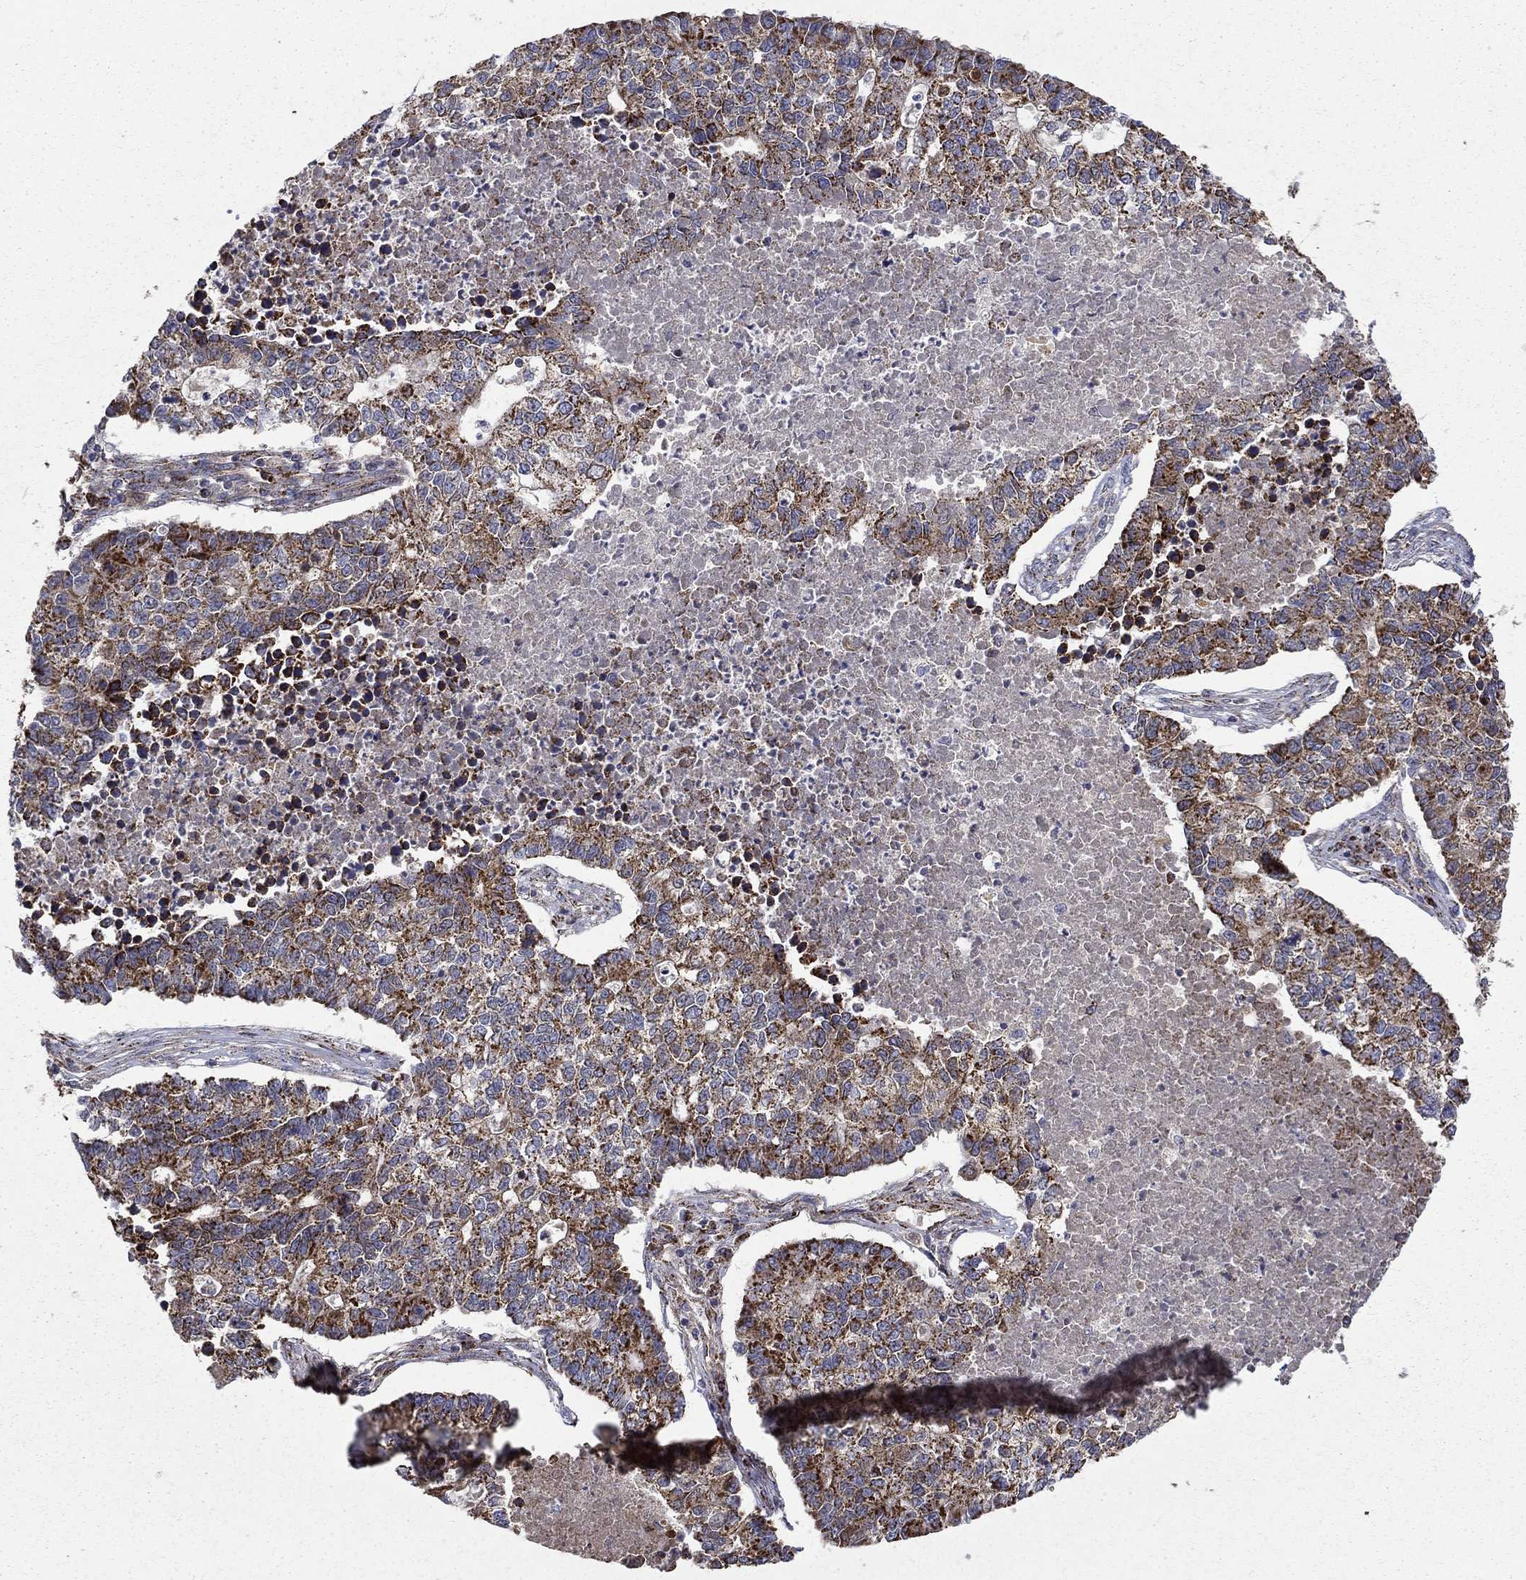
{"staining": {"intensity": "strong", "quantity": ">75%", "location": "cytoplasmic/membranous"}, "tissue": "lung cancer", "cell_type": "Tumor cells", "image_type": "cancer", "snomed": [{"axis": "morphology", "description": "Adenocarcinoma, NOS"}, {"axis": "topography", "description": "Lung"}], "caption": "Strong cytoplasmic/membranous protein staining is seen in about >75% of tumor cells in lung cancer.", "gene": "GCSH", "patient": {"sex": "male", "age": 57}}